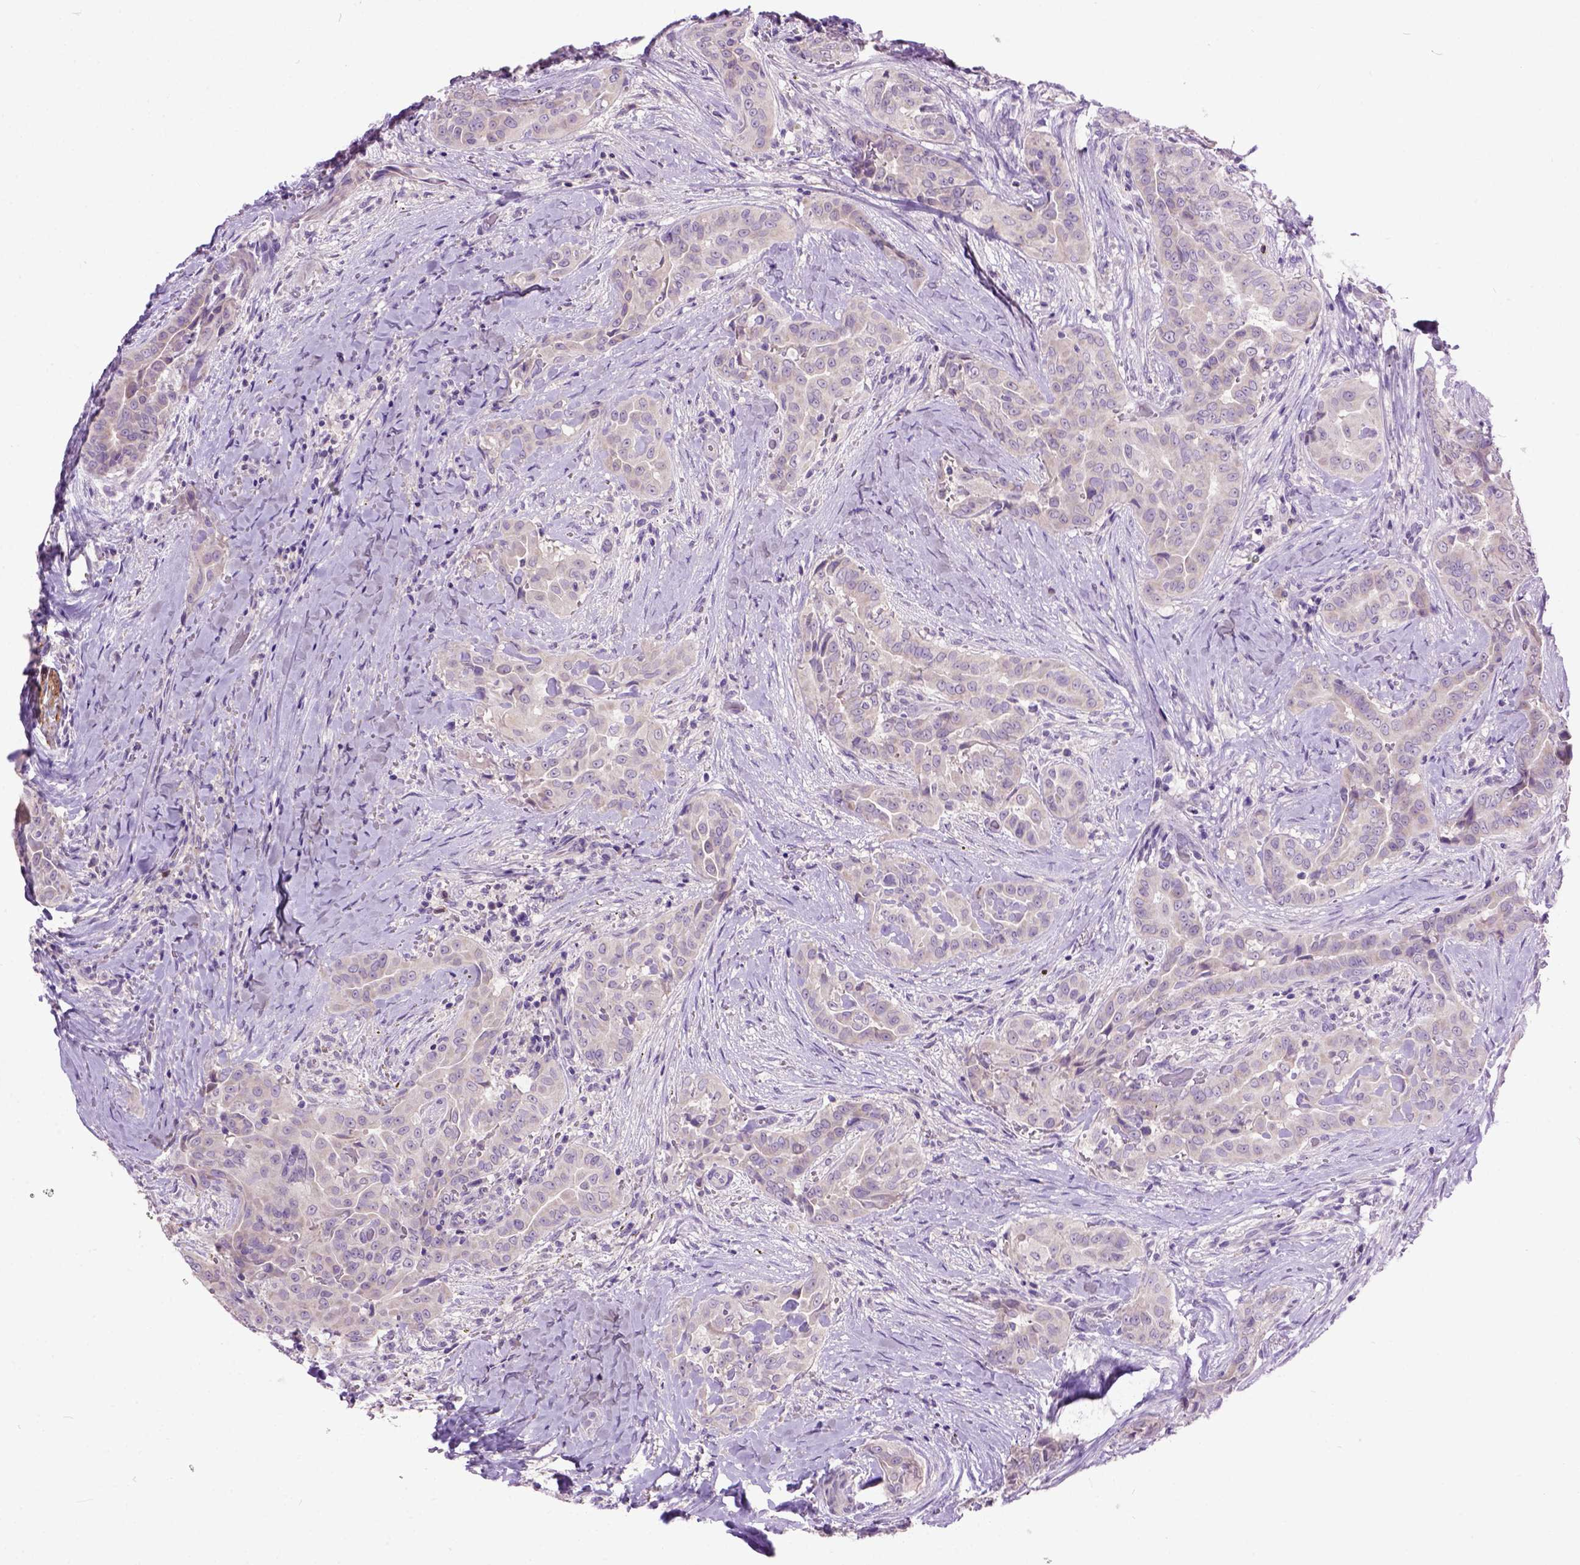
{"staining": {"intensity": "negative", "quantity": "none", "location": "none"}, "tissue": "thyroid cancer", "cell_type": "Tumor cells", "image_type": "cancer", "snomed": [{"axis": "morphology", "description": "Papillary adenocarcinoma, NOS"}, {"axis": "morphology", "description": "Papillary adenoma metastatic"}, {"axis": "topography", "description": "Thyroid gland"}], "caption": "DAB (3,3'-diaminobenzidine) immunohistochemical staining of thyroid cancer (papillary adenocarcinoma) reveals no significant expression in tumor cells. (Stains: DAB immunohistochemistry (IHC) with hematoxylin counter stain, Microscopy: brightfield microscopy at high magnification).", "gene": "MAPT", "patient": {"sex": "female", "age": 50}}